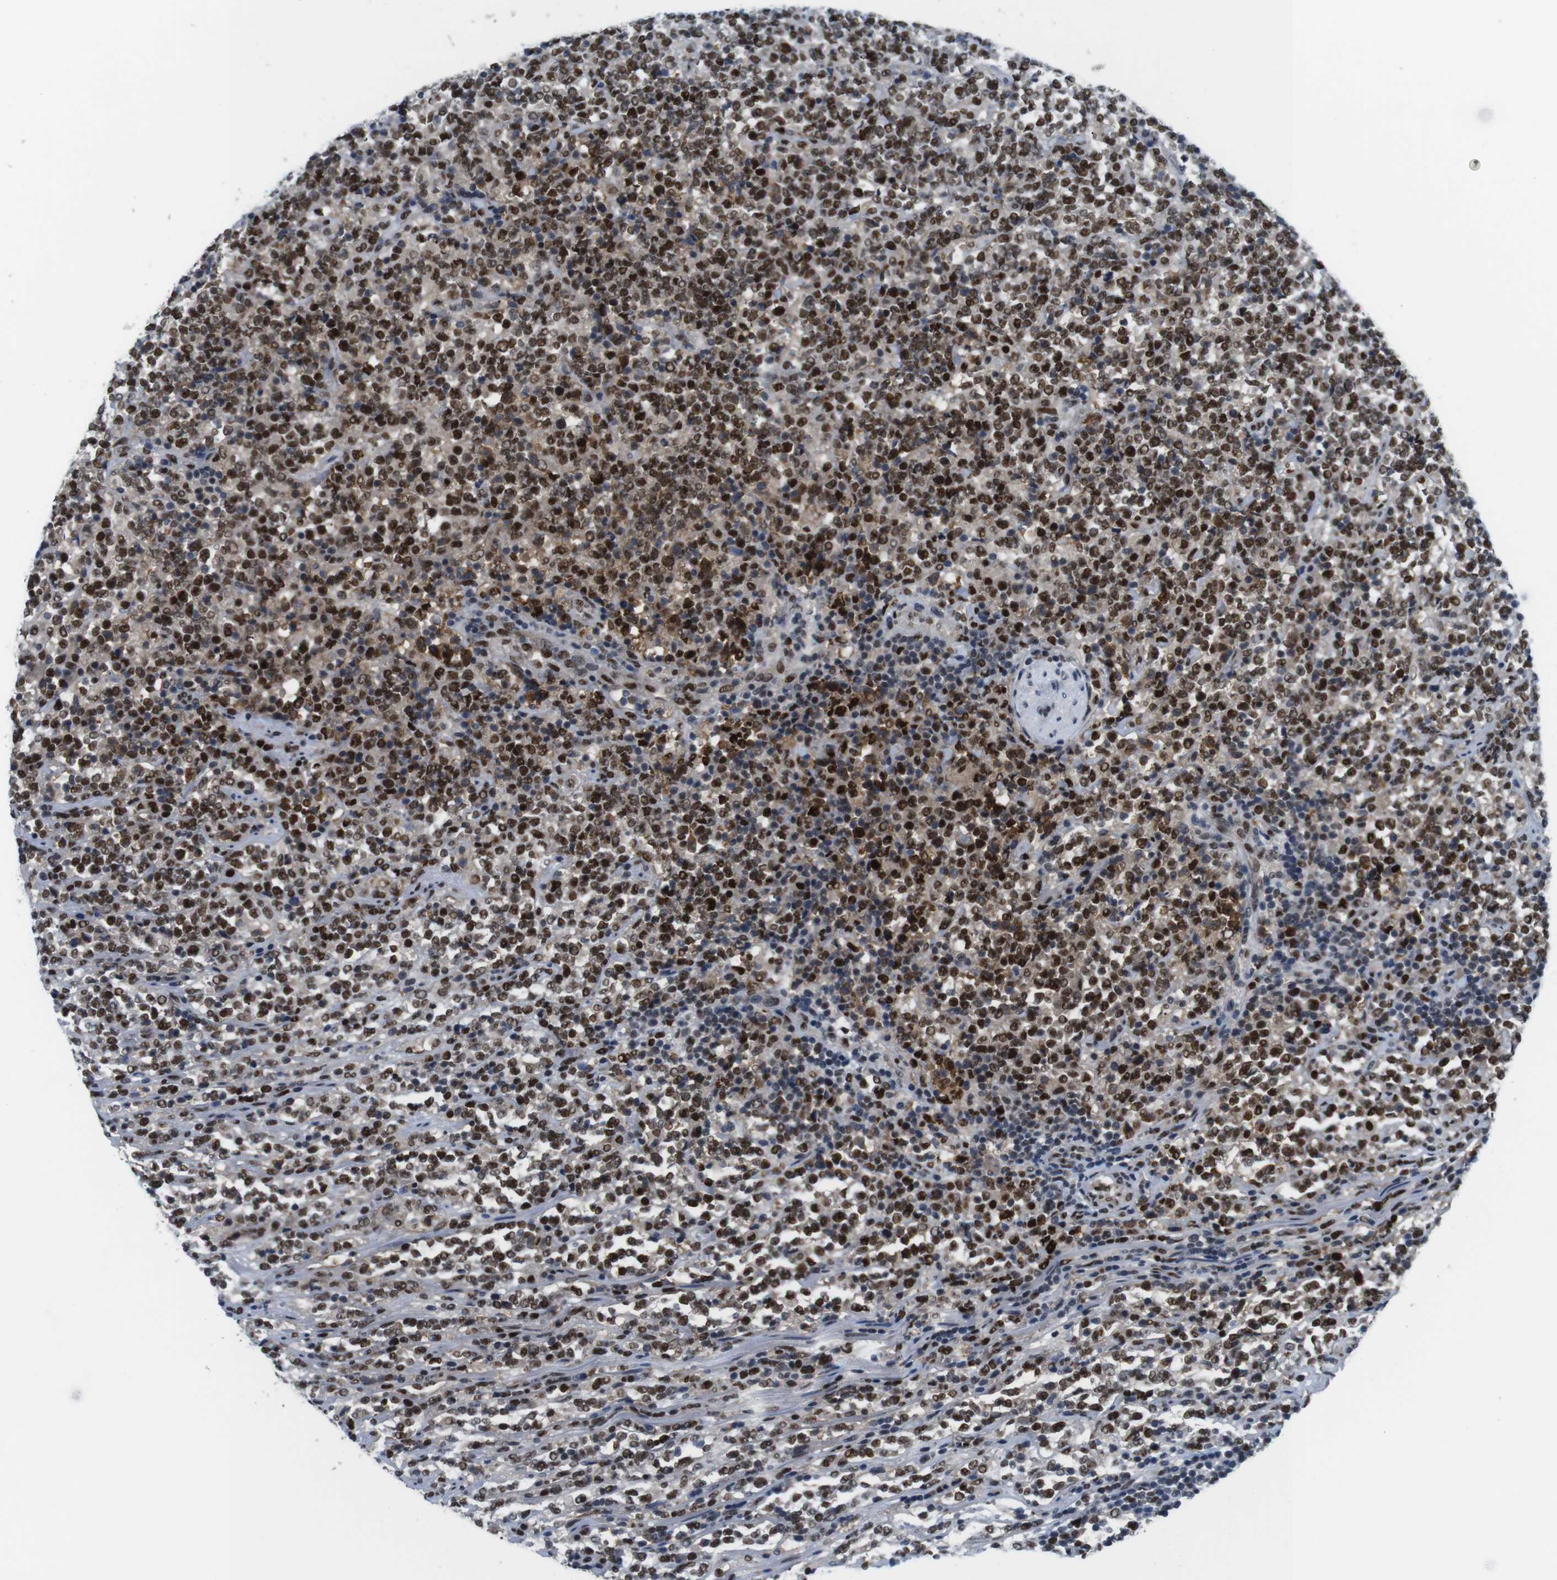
{"staining": {"intensity": "strong", "quantity": ">75%", "location": "nuclear"}, "tissue": "lymphoma", "cell_type": "Tumor cells", "image_type": "cancer", "snomed": [{"axis": "morphology", "description": "Malignant lymphoma, non-Hodgkin's type, High grade"}, {"axis": "topography", "description": "Soft tissue"}], "caption": "IHC image of neoplastic tissue: human high-grade malignant lymphoma, non-Hodgkin's type stained using IHC shows high levels of strong protein expression localized specifically in the nuclear of tumor cells, appearing as a nuclear brown color.", "gene": "PSME3", "patient": {"sex": "male", "age": 18}}